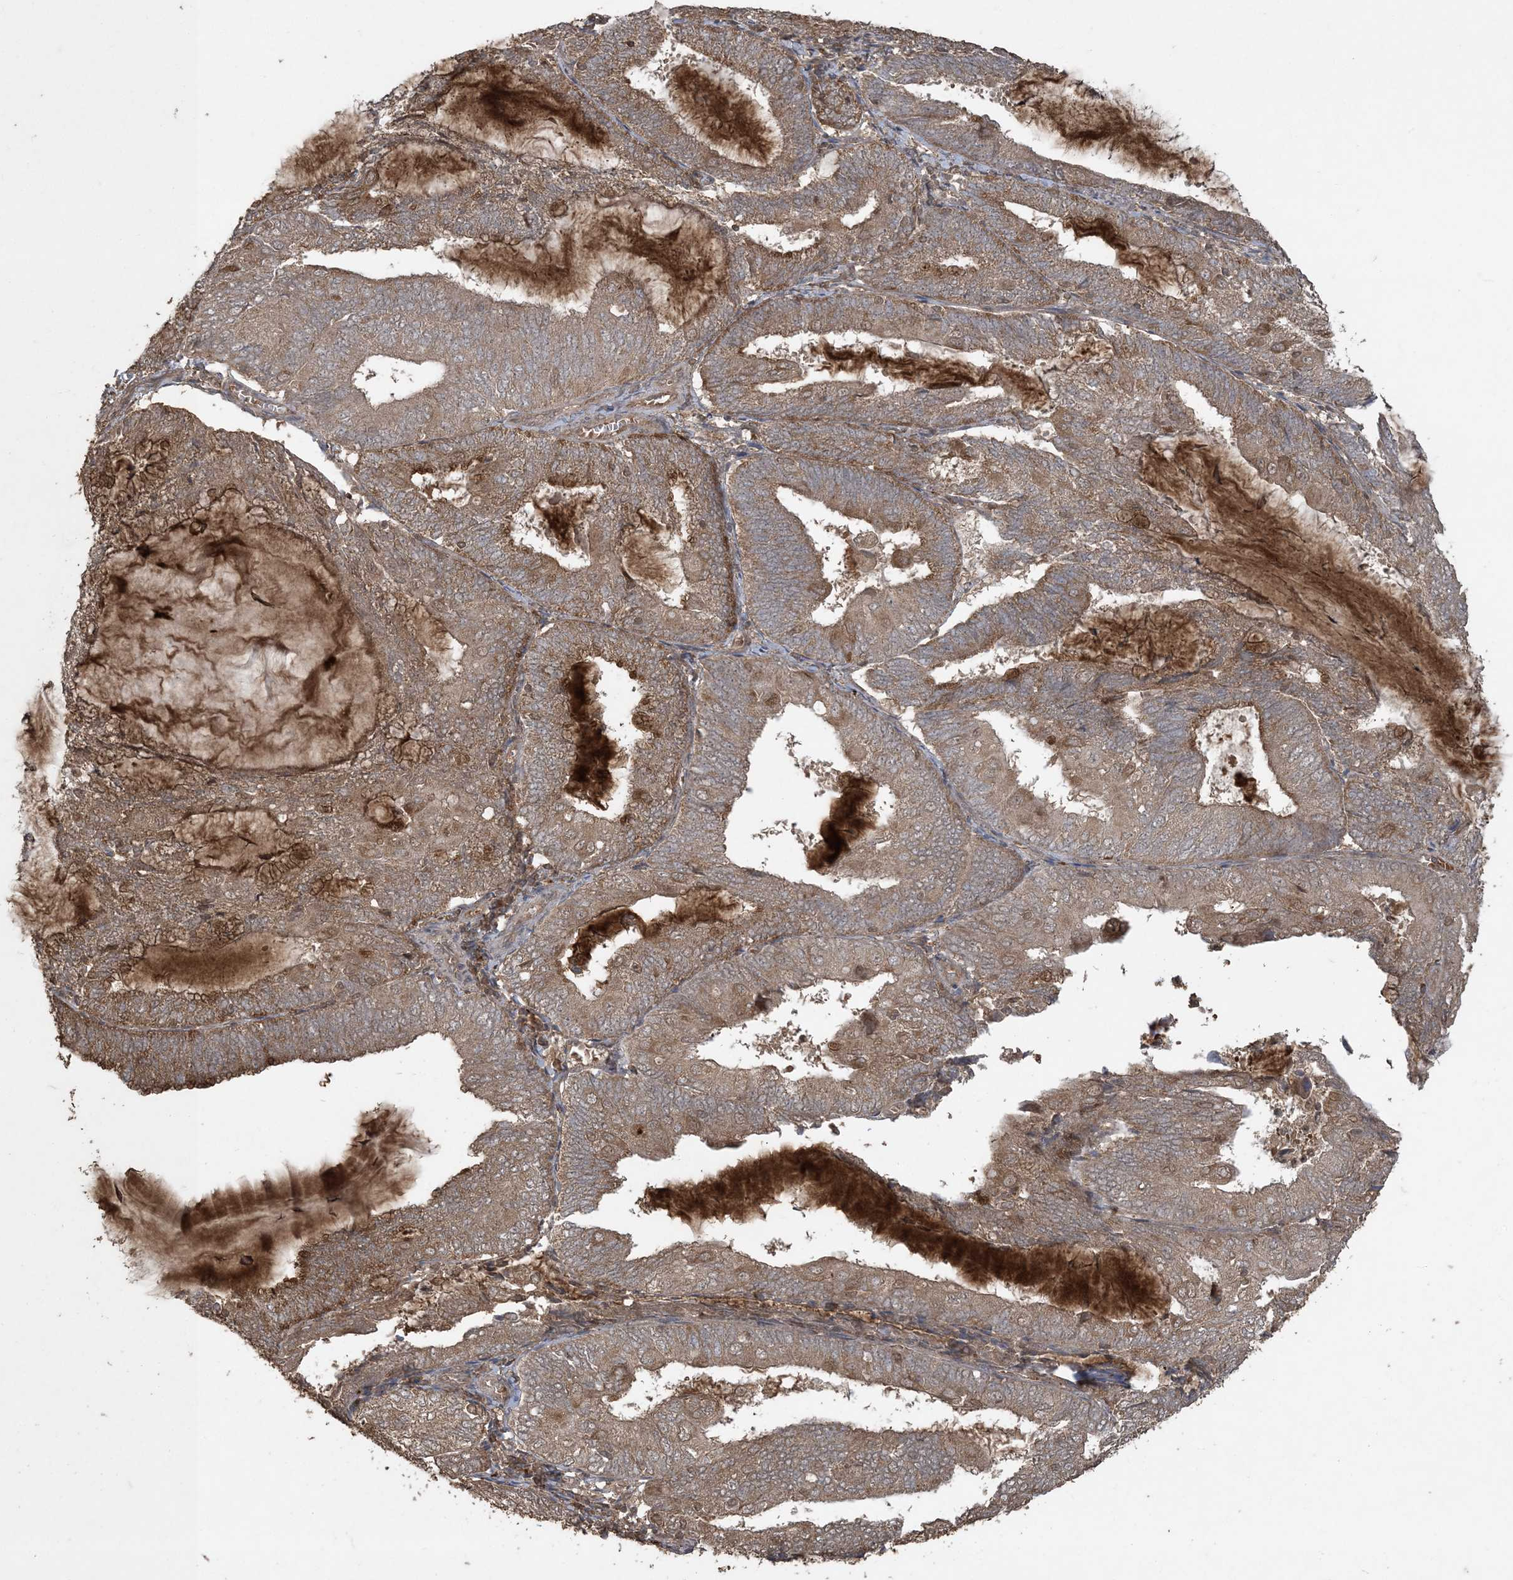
{"staining": {"intensity": "moderate", "quantity": ">75%", "location": "cytoplasmic/membranous"}, "tissue": "endometrial cancer", "cell_type": "Tumor cells", "image_type": "cancer", "snomed": [{"axis": "morphology", "description": "Adenocarcinoma, NOS"}, {"axis": "topography", "description": "Endometrium"}], "caption": "An image of endometrial cancer stained for a protein exhibits moderate cytoplasmic/membranous brown staining in tumor cells.", "gene": "EFCAB8", "patient": {"sex": "female", "age": 81}}